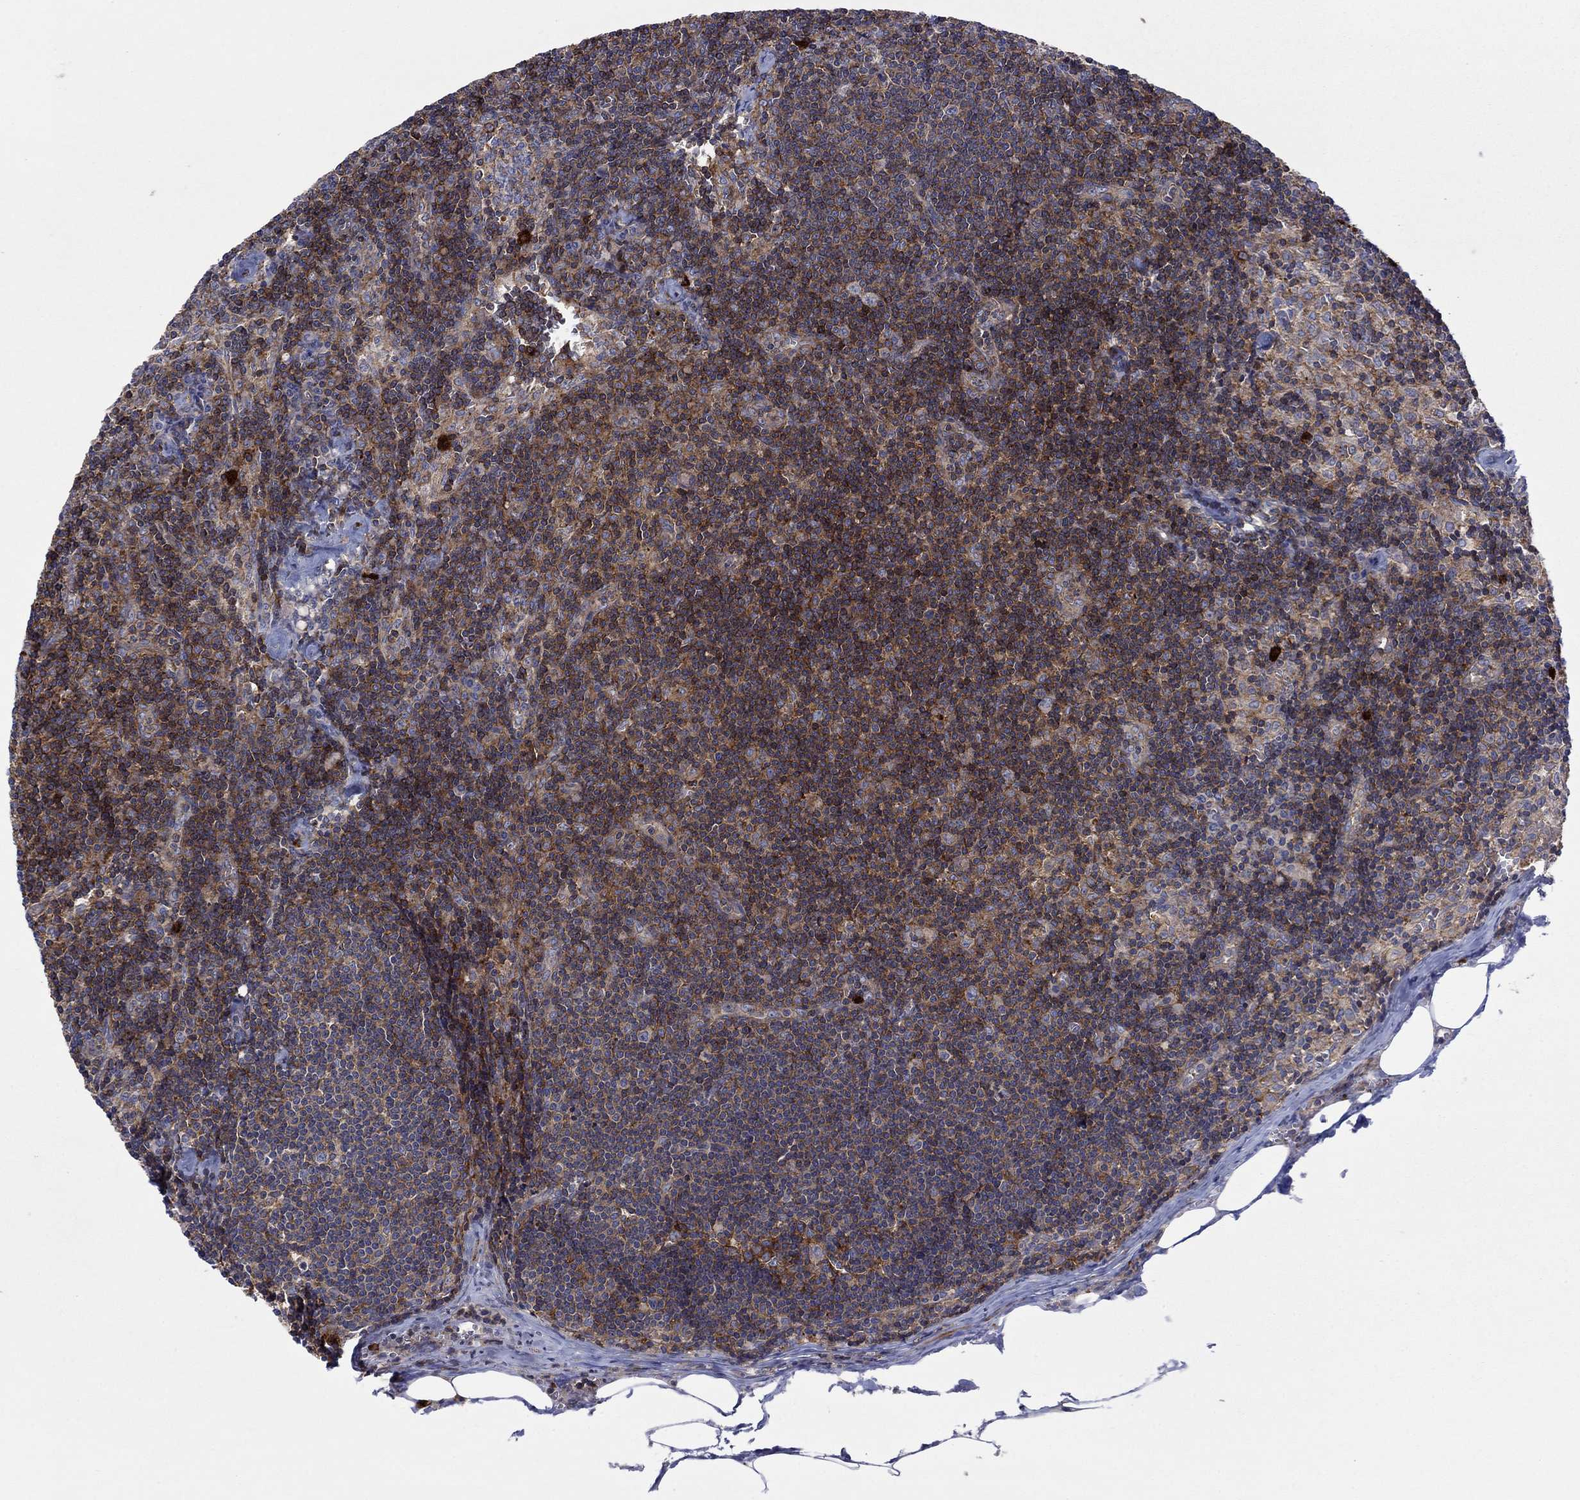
{"staining": {"intensity": "strong", "quantity": ">75%", "location": "cytoplasmic/membranous"}, "tissue": "lymph node", "cell_type": "Germinal center cells", "image_type": "normal", "snomed": [{"axis": "morphology", "description": "Normal tissue, NOS"}, {"axis": "topography", "description": "Lymph node"}], "caption": "Immunohistochemistry photomicrograph of unremarkable human lymph node stained for a protein (brown), which exhibits high levels of strong cytoplasmic/membranous expression in about >75% of germinal center cells.", "gene": "PAG1", "patient": {"sex": "female", "age": 51}}